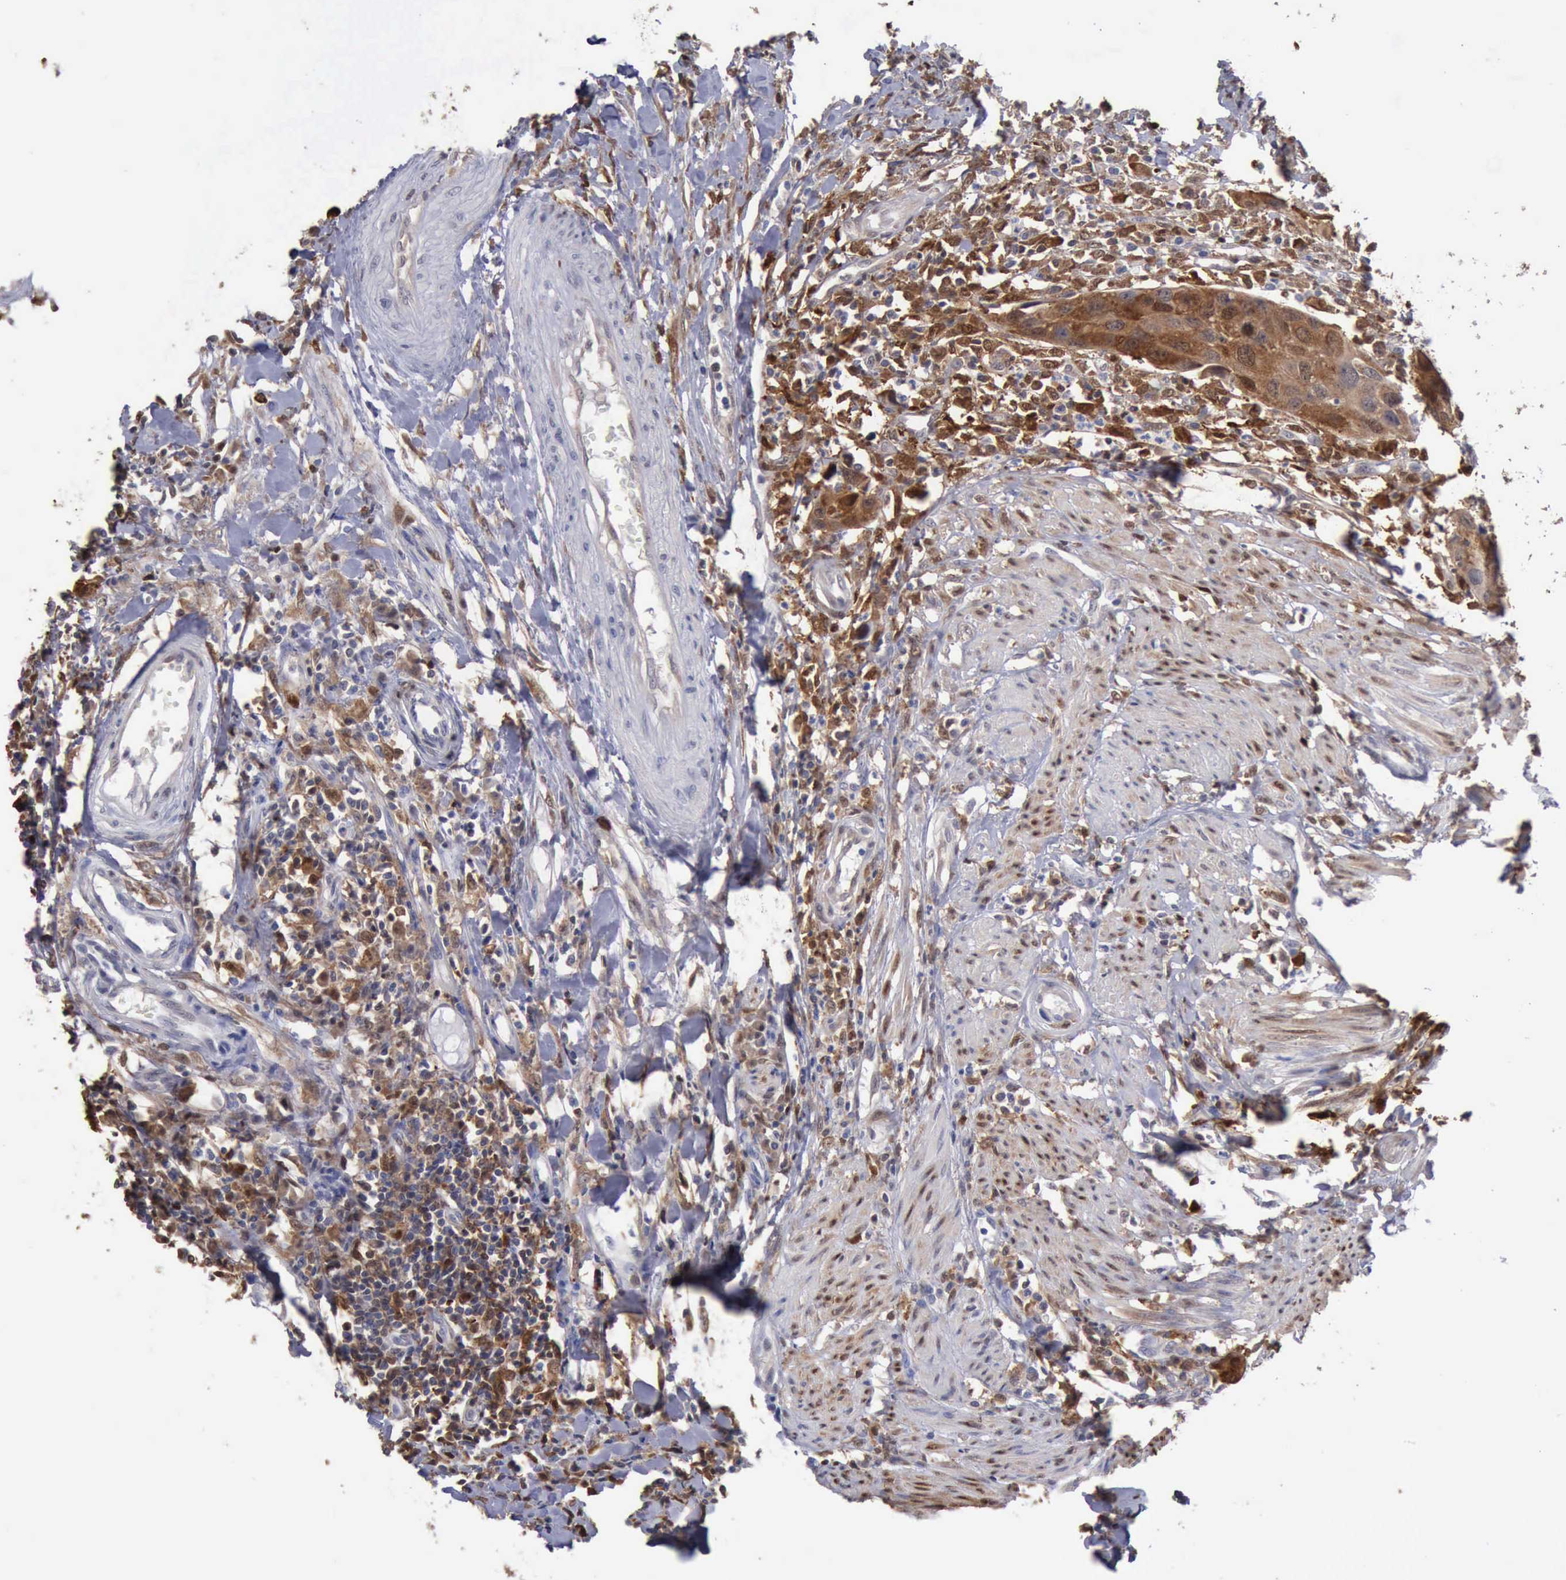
{"staining": {"intensity": "strong", "quantity": ">75%", "location": "cytoplasmic/membranous,nuclear"}, "tissue": "urothelial cancer", "cell_type": "Tumor cells", "image_type": "cancer", "snomed": [{"axis": "morphology", "description": "Urothelial carcinoma, High grade"}, {"axis": "topography", "description": "Urinary bladder"}], "caption": "DAB immunohistochemical staining of urothelial carcinoma (high-grade) shows strong cytoplasmic/membranous and nuclear protein expression in about >75% of tumor cells.", "gene": "STAT1", "patient": {"sex": "male", "age": 55}}